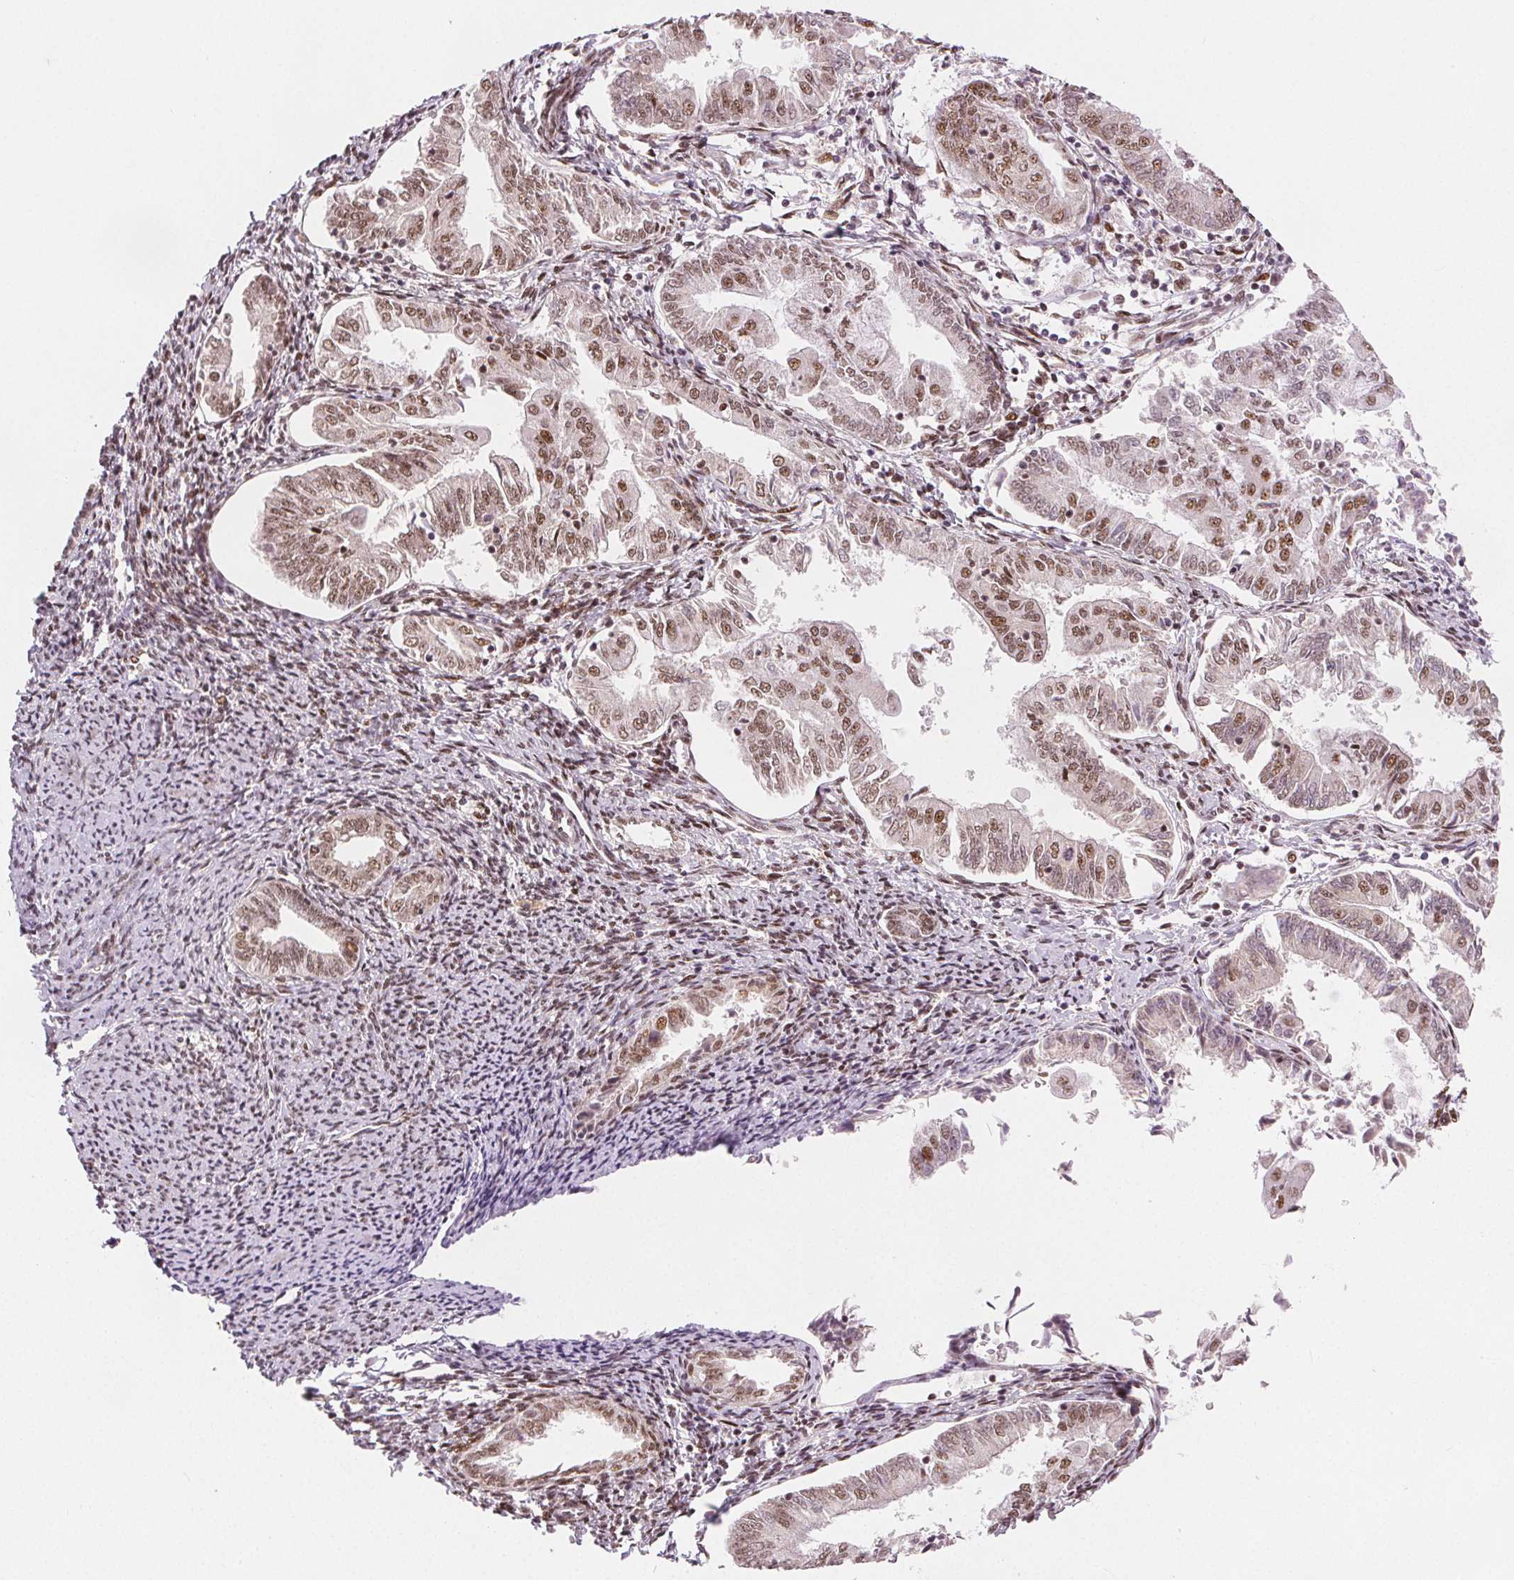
{"staining": {"intensity": "moderate", "quantity": "25%-75%", "location": "nuclear"}, "tissue": "endometrial cancer", "cell_type": "Tumor cells", "image_type": "cancer", "snomed": [{"axis": "morphology", "description": "Adenocarcinoma, NOS"}, {"axis": "topography", "description": "Endometrium"}], "caption": "This micrograph exhibits endometrial adenocarcinoma stained with IHC to label a protein in brown. The nuclear of tumor cells show moderate positivity for the protein. Nuclei are counter-stained blue.", "gene": "ZNF703", "patient": {"sex": "female", "age": 55}}